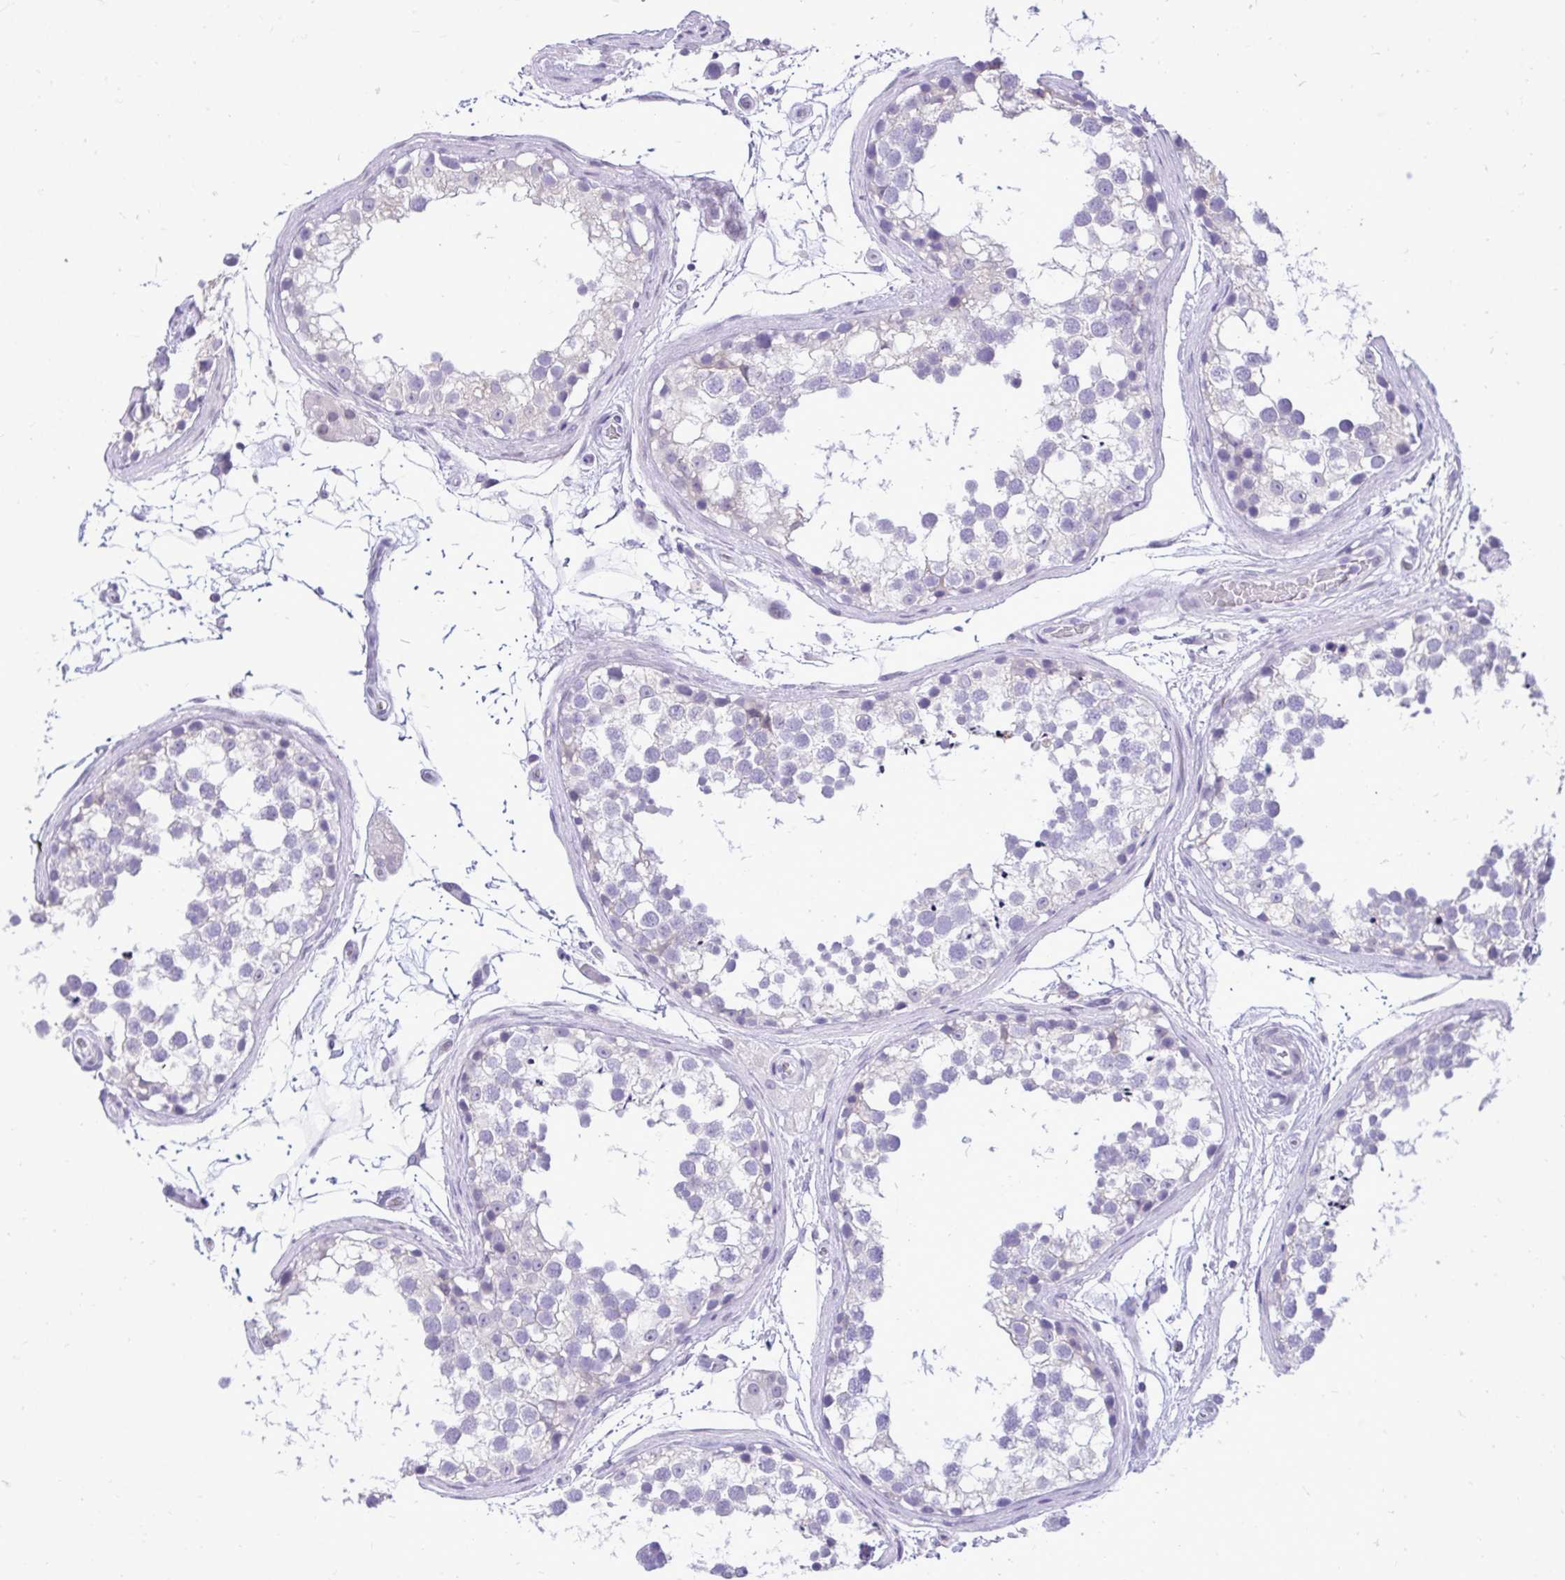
{"staining": {"intensity": "negative", "quantity": "none", "location": "none"}, "tissue": "testis", "cell_type": "Cells in seminiferous ducts", "image_type": "normal", "snomed": [{"axis": "morphology", "description": "Normal tissue, NOS"}, {"axis": "morphology", "description": "Seminoma, NOS"}, {"axis": "topography", "description": "Testis"}], "caption": "IHC micrograph of normal testis stained for a protein (brown), which displays no staining in cells in seminiferous ducts.", "gene": "GABRA1", "patient": {"sex": "male", "age": 65}}